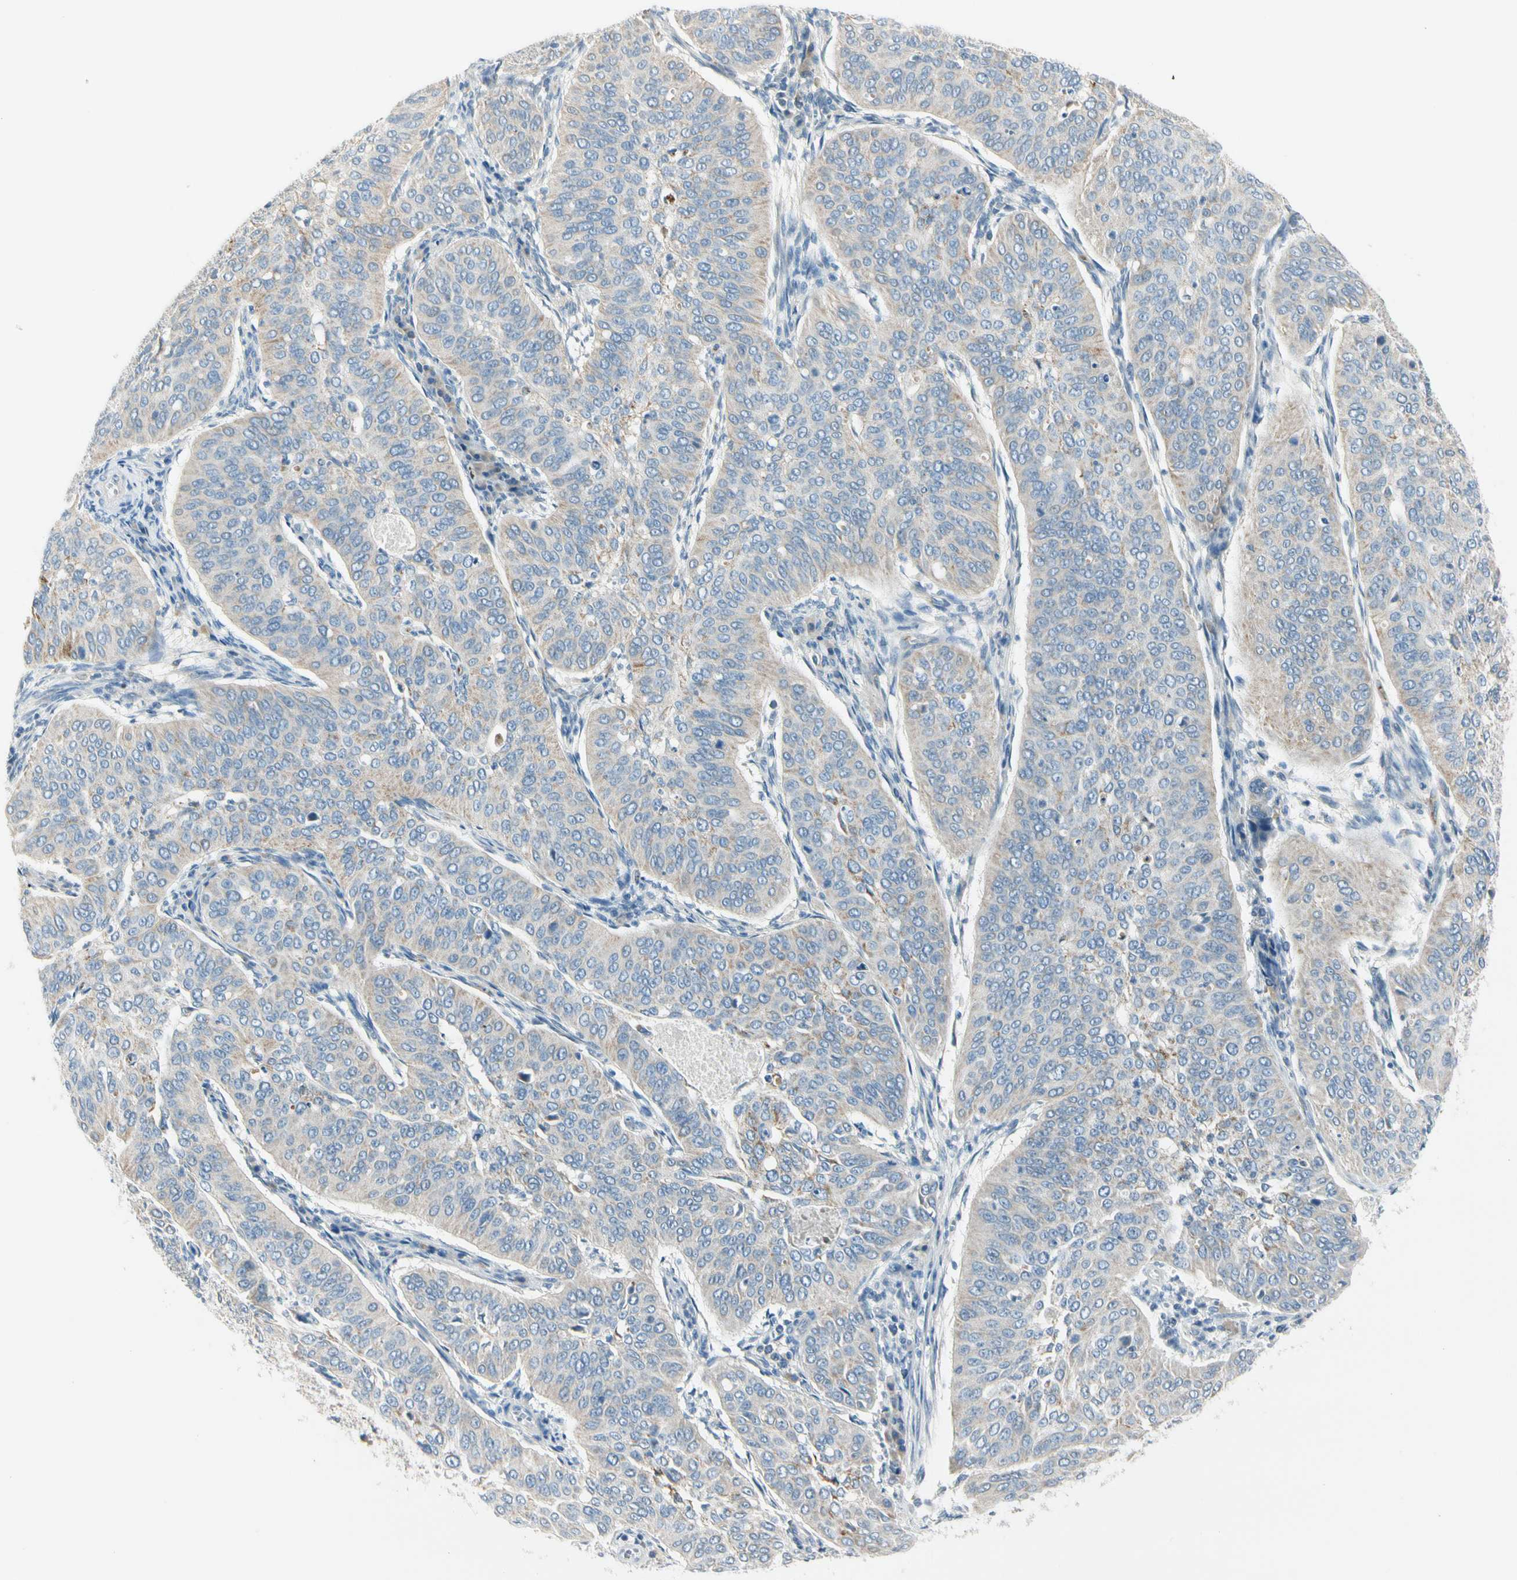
{"staining": {"intensity": "weak", "quantity": ">75%", "location": "cytoplasmic/membranous"}, "tissue": "cervical cancer", "cell_type": "Tumor cells", "image_type": "cancer", "snomed": [{"axis": "morphology", "description": "Normal tissue, NOS"}, {"axis": "morphology", "description": "Squamous cell carcinoma, NOS"}, {"axis": "topography", "description": "Cervix"}], "caption": "Cervical squamous cell carcinoma was stained to show a protein in brown. There is low levels of weak cytoplasmic/membranous staining in approximately >75% of tumor cells.", "gene": "SLC6A15", "patient": {"sex": "female", "age": 39}}